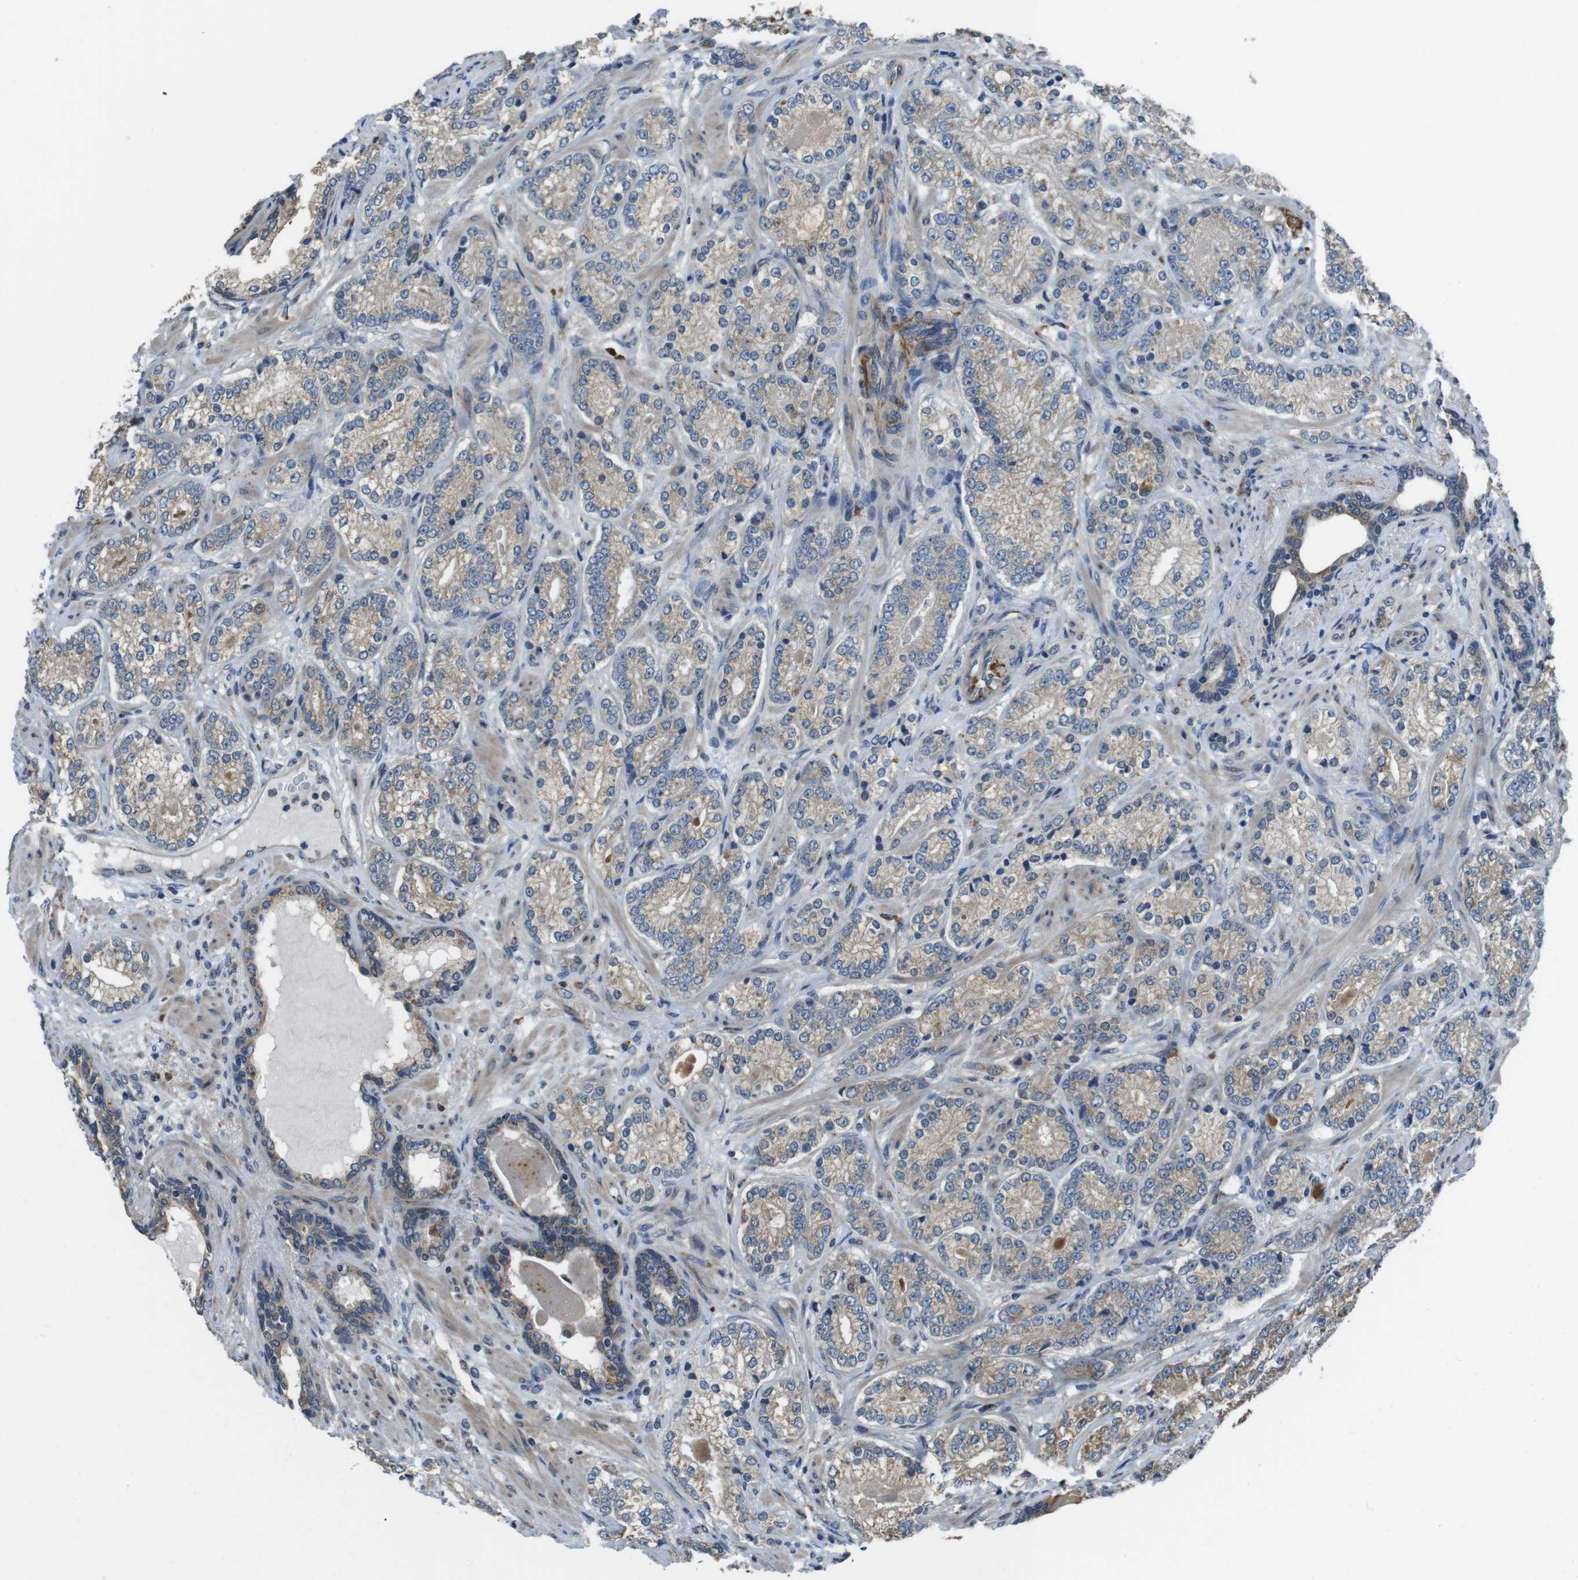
{"staining": {"intensity": "weak", "quantity": ">75%", "location": "cytoplasmic/membranous"}, "tissue": "prostate cancer", "cell_type": "Tumor cells", "image_type": "cancer", "snomed": [{"axis": "morphology", "description": "Adenocarcinoma, High grade"}, {"axis": "topography", "description": "Prostate"}], "caption": "A high-resolution photomicrograph shows immunohistochemistry (IHC) staining of prostate cancer (high-grade adenocarcinoma), which exhibits weak cytoplasmic/membranous staining in about >75% of tumor cells.", "gene": "RAB6A", "patient": {"sex": "male", "age": 61}}